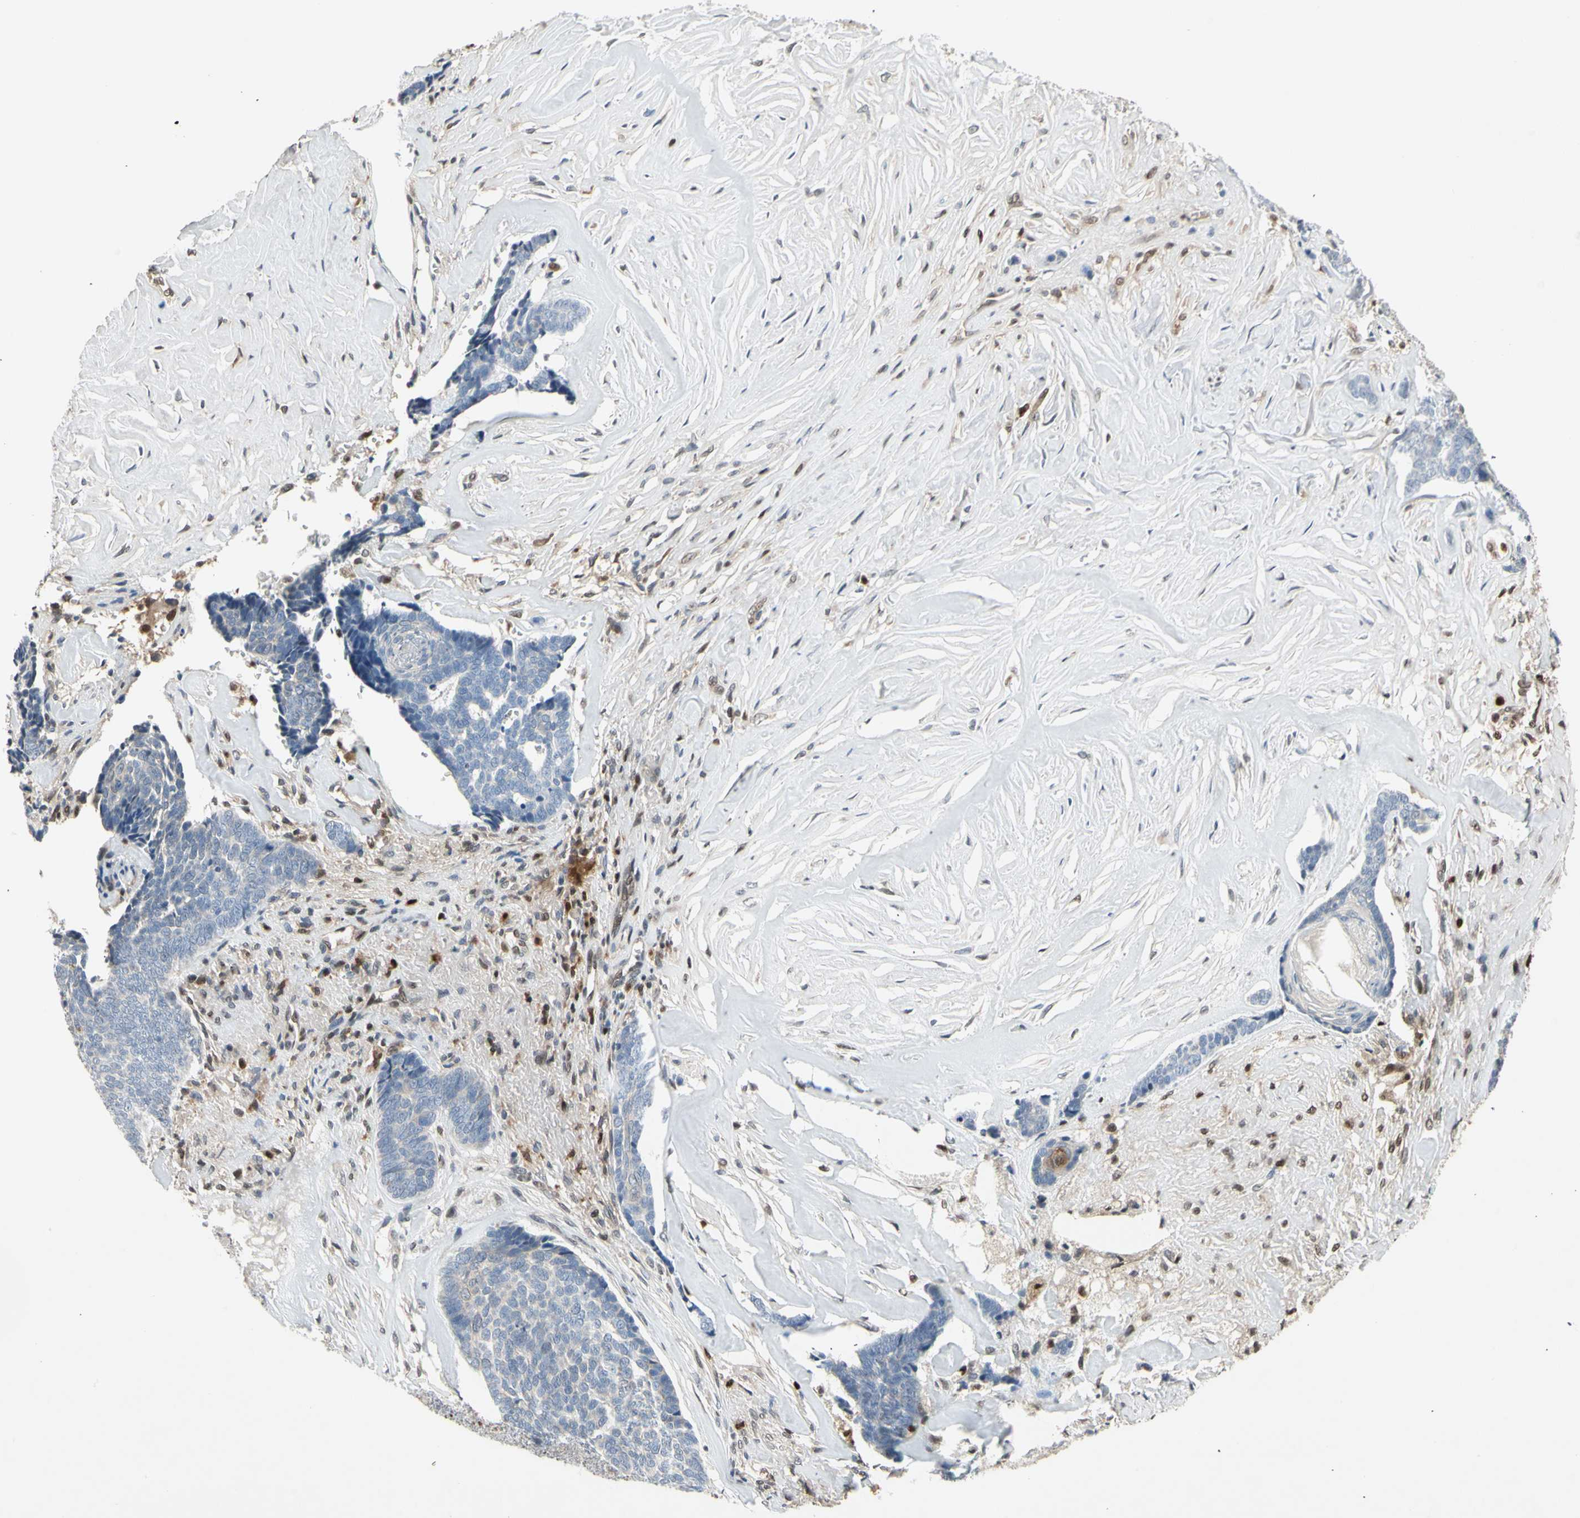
{"staining": {"intensity": "negative", "quantity": "none", "location": "none"}, "tissue": "skin cancer", "cell_type": "Tumor cells", "image_type": "cancer", "snomed": [{"axis": "morphology", "description": "Basal cell carcinoma"}, {"axis": "topography", "description": "Skin"}], "caption": "The image shows no significant staining in tumor cells of skin cancer.", "gene": "GSR", "patient": {"sex": "male", "age": 84}}